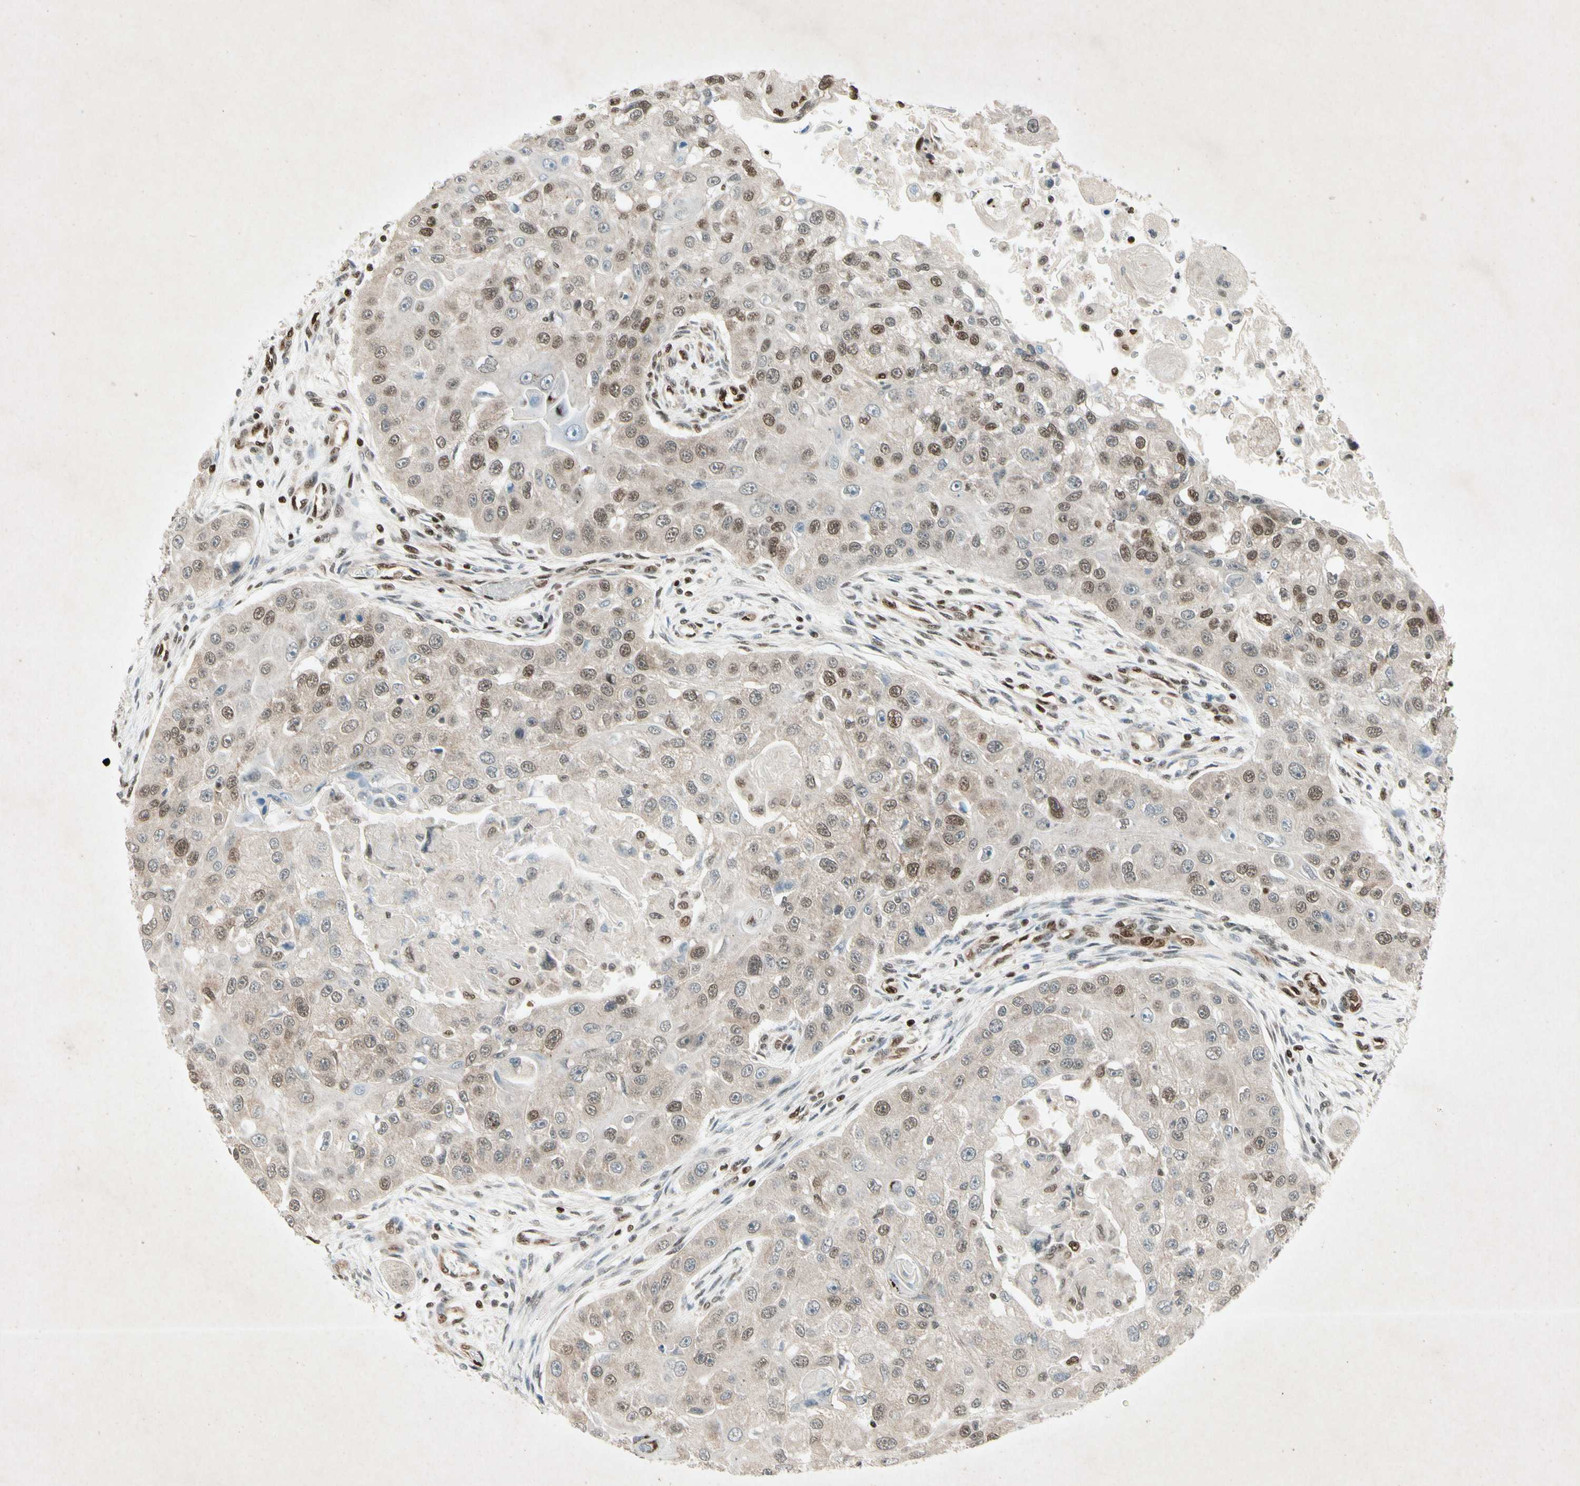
{"staining": {"intensity": "moderate", "quantity": "25%-75%", "location": "nuclear"}, "tissue": "head and neck cancer", "cell_type": "Tumor cells", "image_type": "cancer", "snomed": [{"axis": "morphology", "description": "Normal tissue, NOS"}, {"axis": "morphology", "description": "Squamous cell carcinoma, NOS"}, {"axis": "topography", "description": "Skeletal muscle"}, {"axis": "topography", "description": "Head-Neck"}], "caption": "A brown stain labels moderate nuclear expression of a protein in human head and neck cancer tumor cells. The protein is stained brown, and the nuclei are stained in blue (DAB (3,3'-diaminobenzidine) IHC with brightfield microscopy, high magnification).", "gene": "RNF43", "patient": {"sex": "male", "age": 51}}